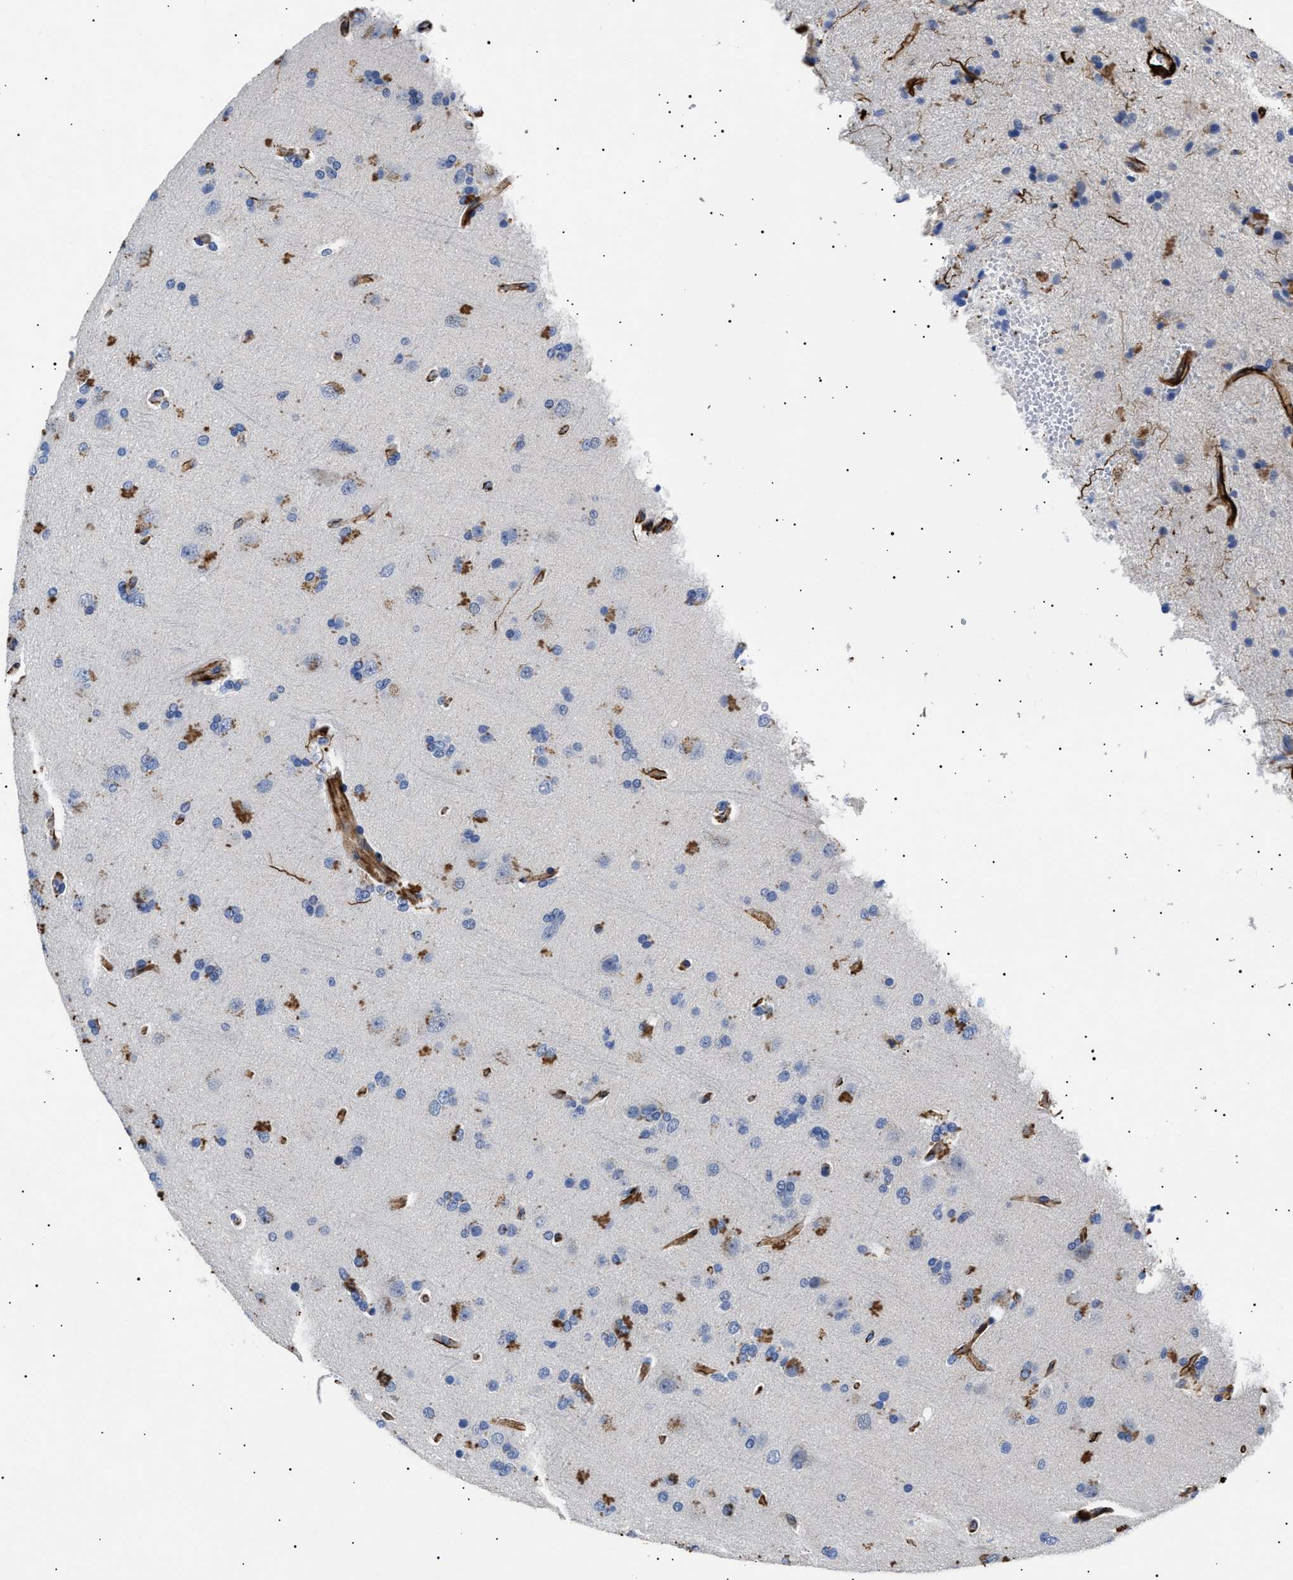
{"staining": {"intensity": "moderate", "quantity": "25%-75%", "location": "cytoplasmic/membranous"}, "tissue": "glioma", "cell_type": "Tumor cells", "image_type": "cancer", "snomed": [{"axis": "morphology", "description": "Glioma, malignant, High grade"}, {"axis": "topography", "description": "Brain"}], "caption": "Malignant glioma (high-grade) stained for a protein (brown) demonstrates moderate cytoplasmic/membranous positive positivity in about 25%-75% of tumor cells.", "gene": "OLFML2A", "patient": {"sex": "male", "age": 72}}